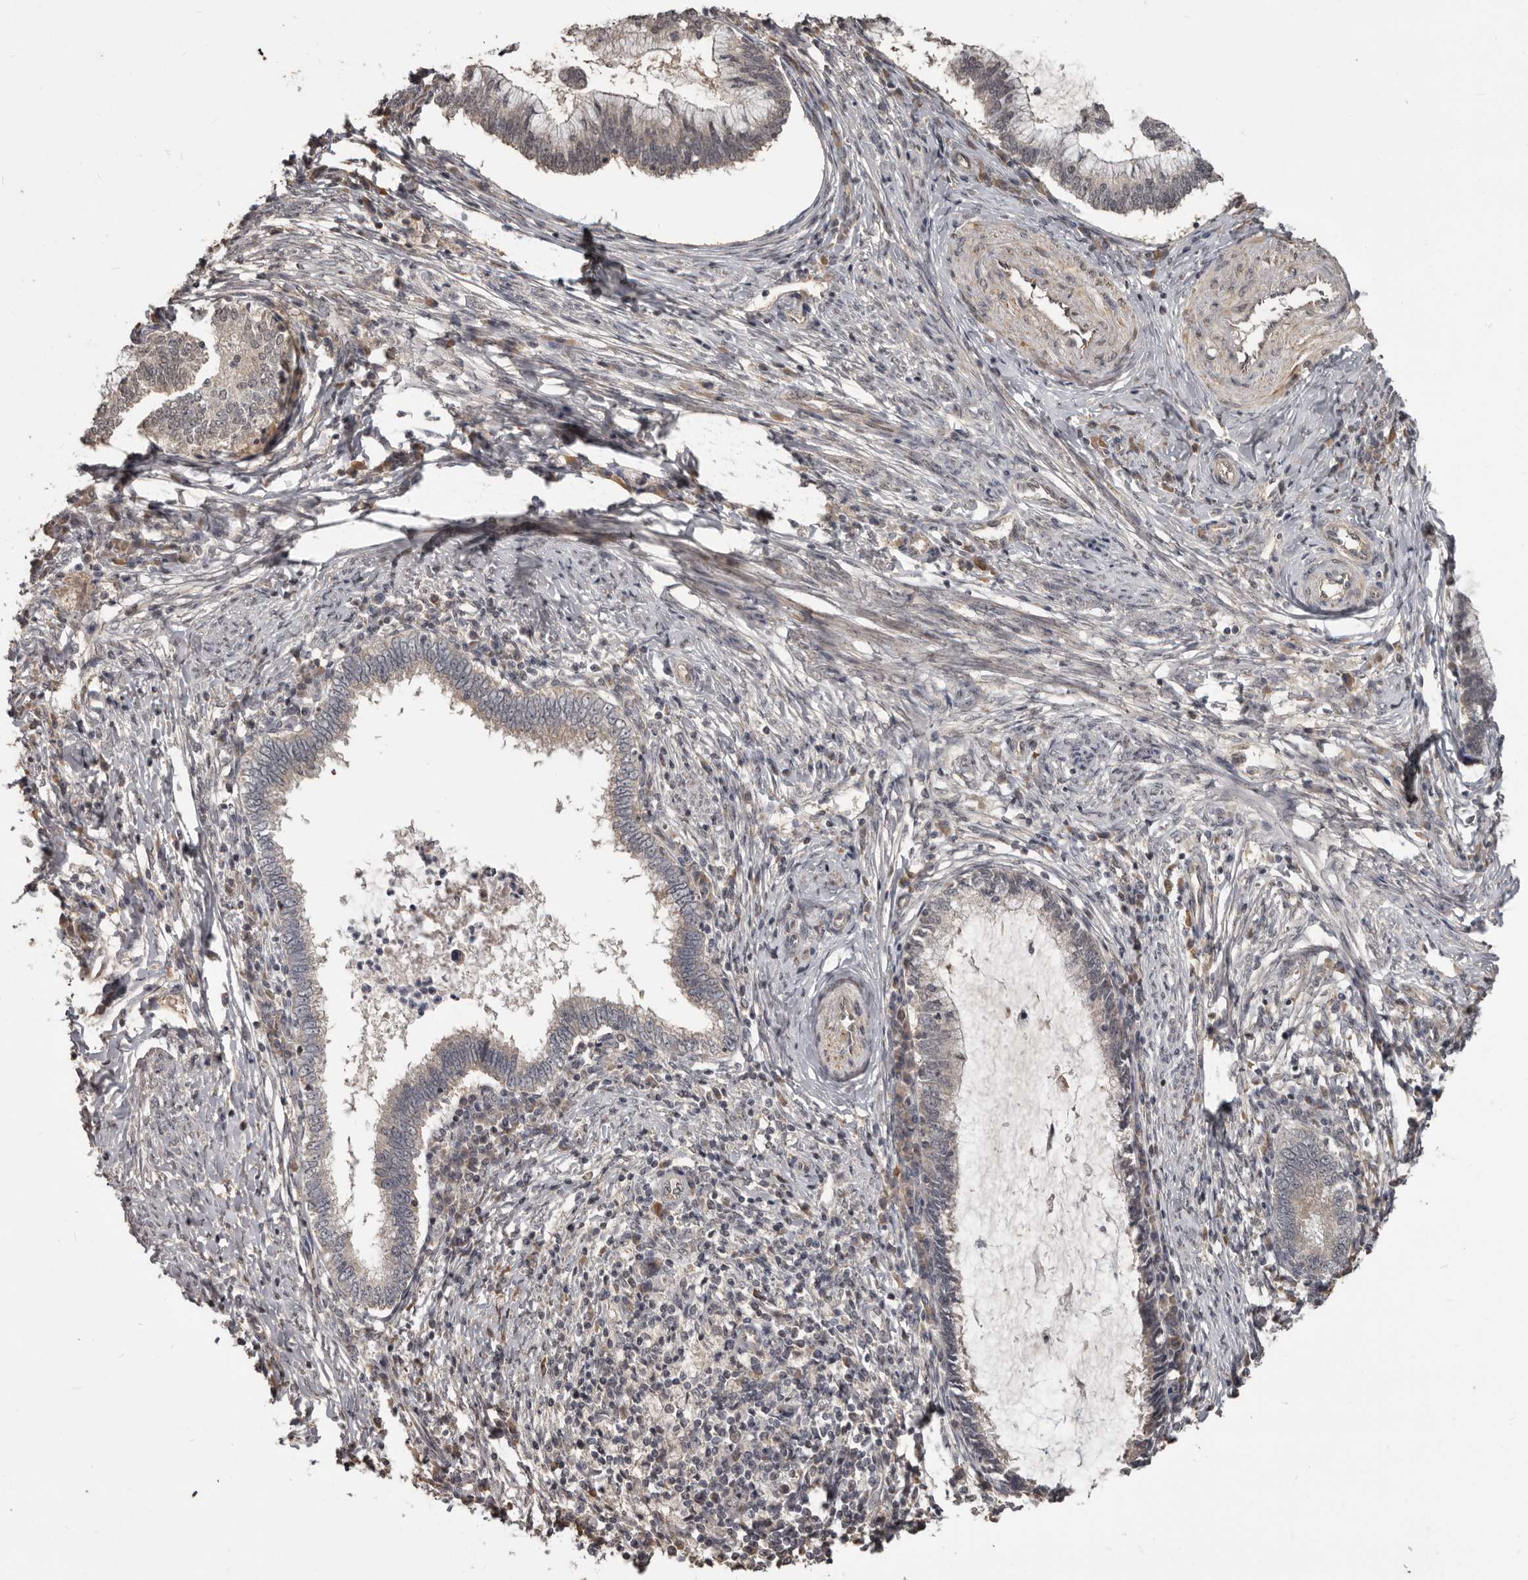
{"staining": {"intensity": "weak", "quantity": "25%-75%", "location": "cytoplasmic/membranous"}, "tissue": "cervical cancer", "cell_type": "Tumor cells", "image_type": "cancer", "snomed": [{"axis": "morphology", "description": "Adenocarcinoma, NOS"}, {"axis": "topography", "description": "Cervix"}], "caption": "This photomicrograph demonstrates cervical adenocarcinoma stained with immunohistochemistry to label a protein in brown. The cytoplasmic/membranous of tumor cells show weak positivity for the protein. Nuclei are counter-stained blue.", "gene": "ZFP14", "patient": {"sex": "female", "age": 36}}